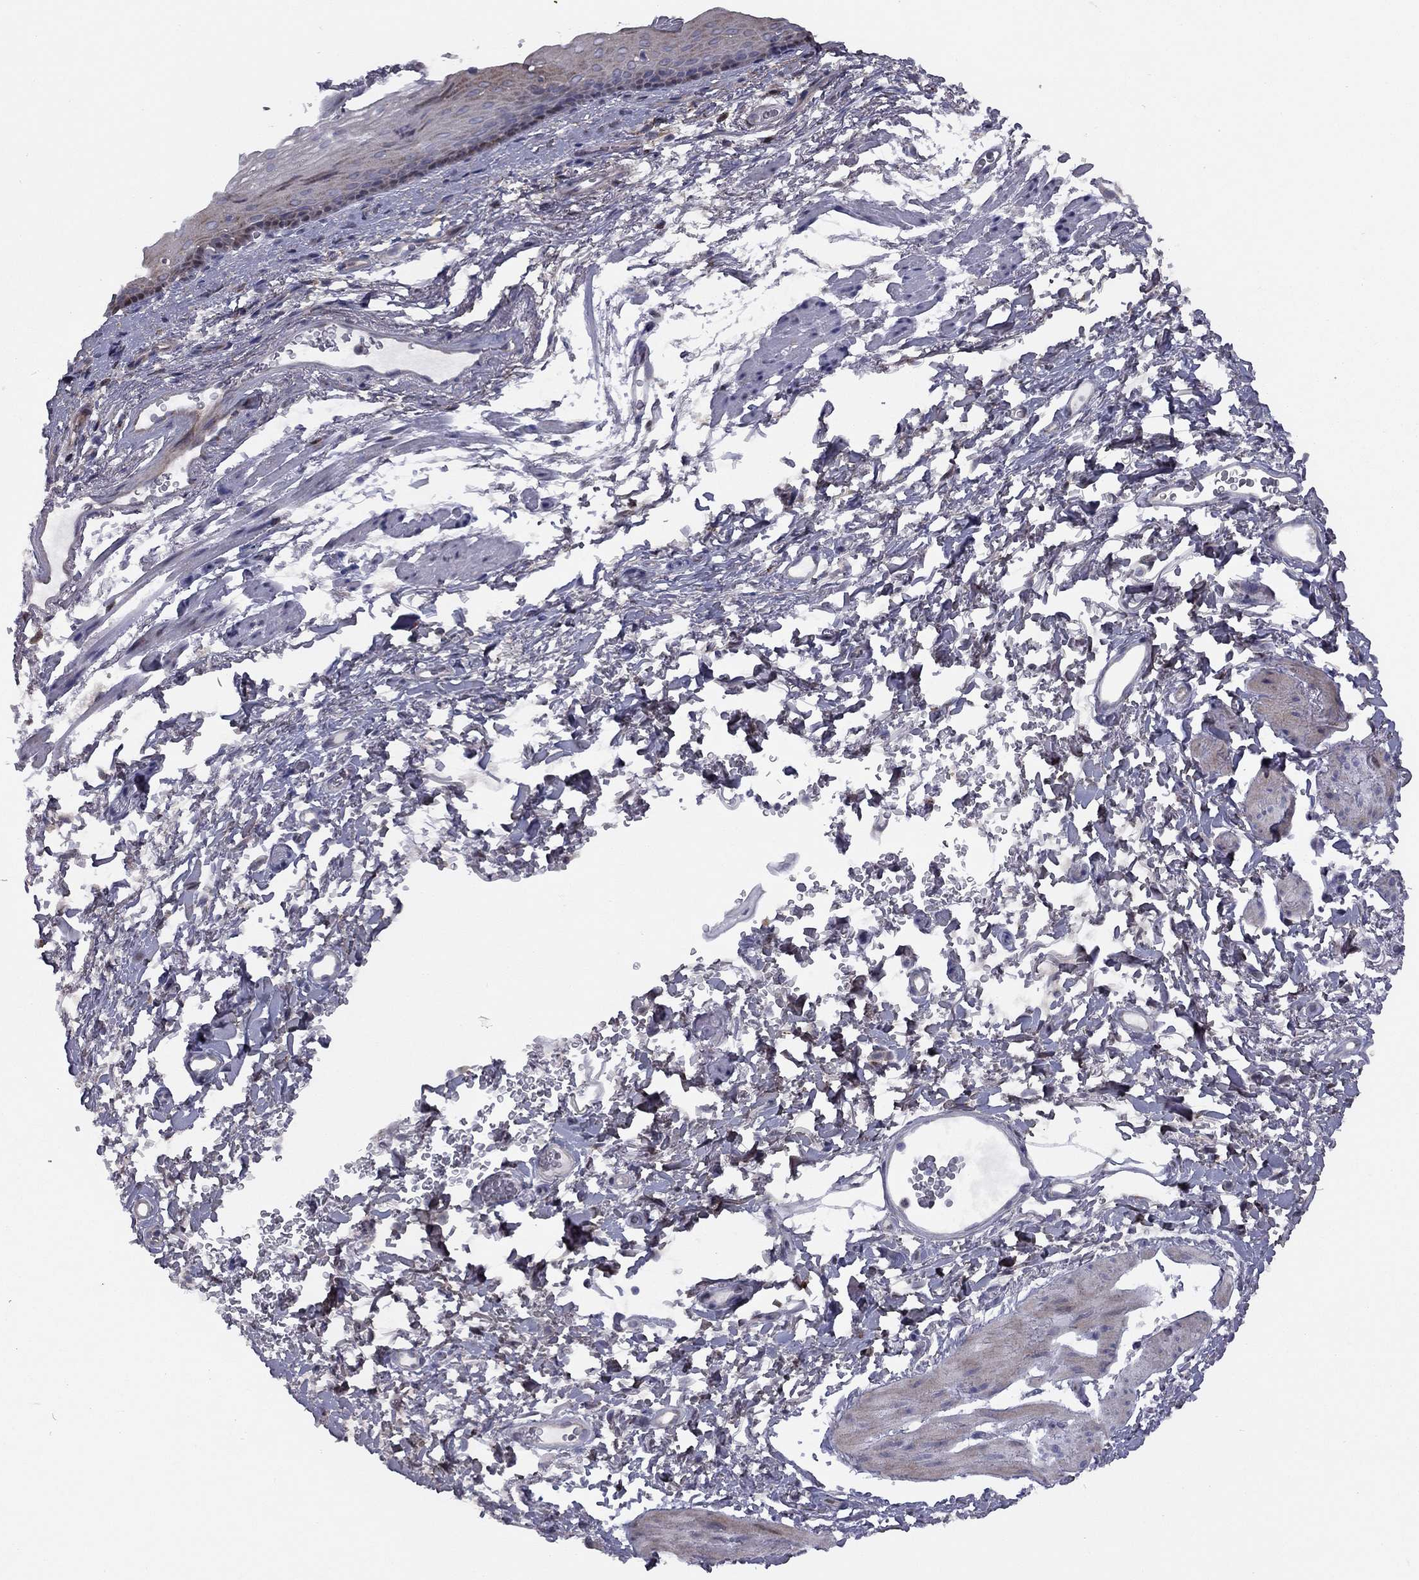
{"staining": {"intensity": "negative", "quantity": "none", "location": "none"}, "tissue": "esophagus", "cell_type": "Squamous epithelial cells", "image_type": "normal", "snomed": [{"axis": "morphology", "description": "Normal tissue, NOS"}, {"axis": "topography", "description": "Esophagus"}], "caption": "DAB (3,3'-diaminobenzidine) immunohistochemical staining of unremarkable human esophagus shows no significant staining in squamous epithelial cells. (Stains: DAB immunohistochemistry with hematoxylin counter stain, Microscopy: brightfield microscopy at high magnification).", "gene": "DUSP7", "patient": {"sex": "male", "age": 76}}